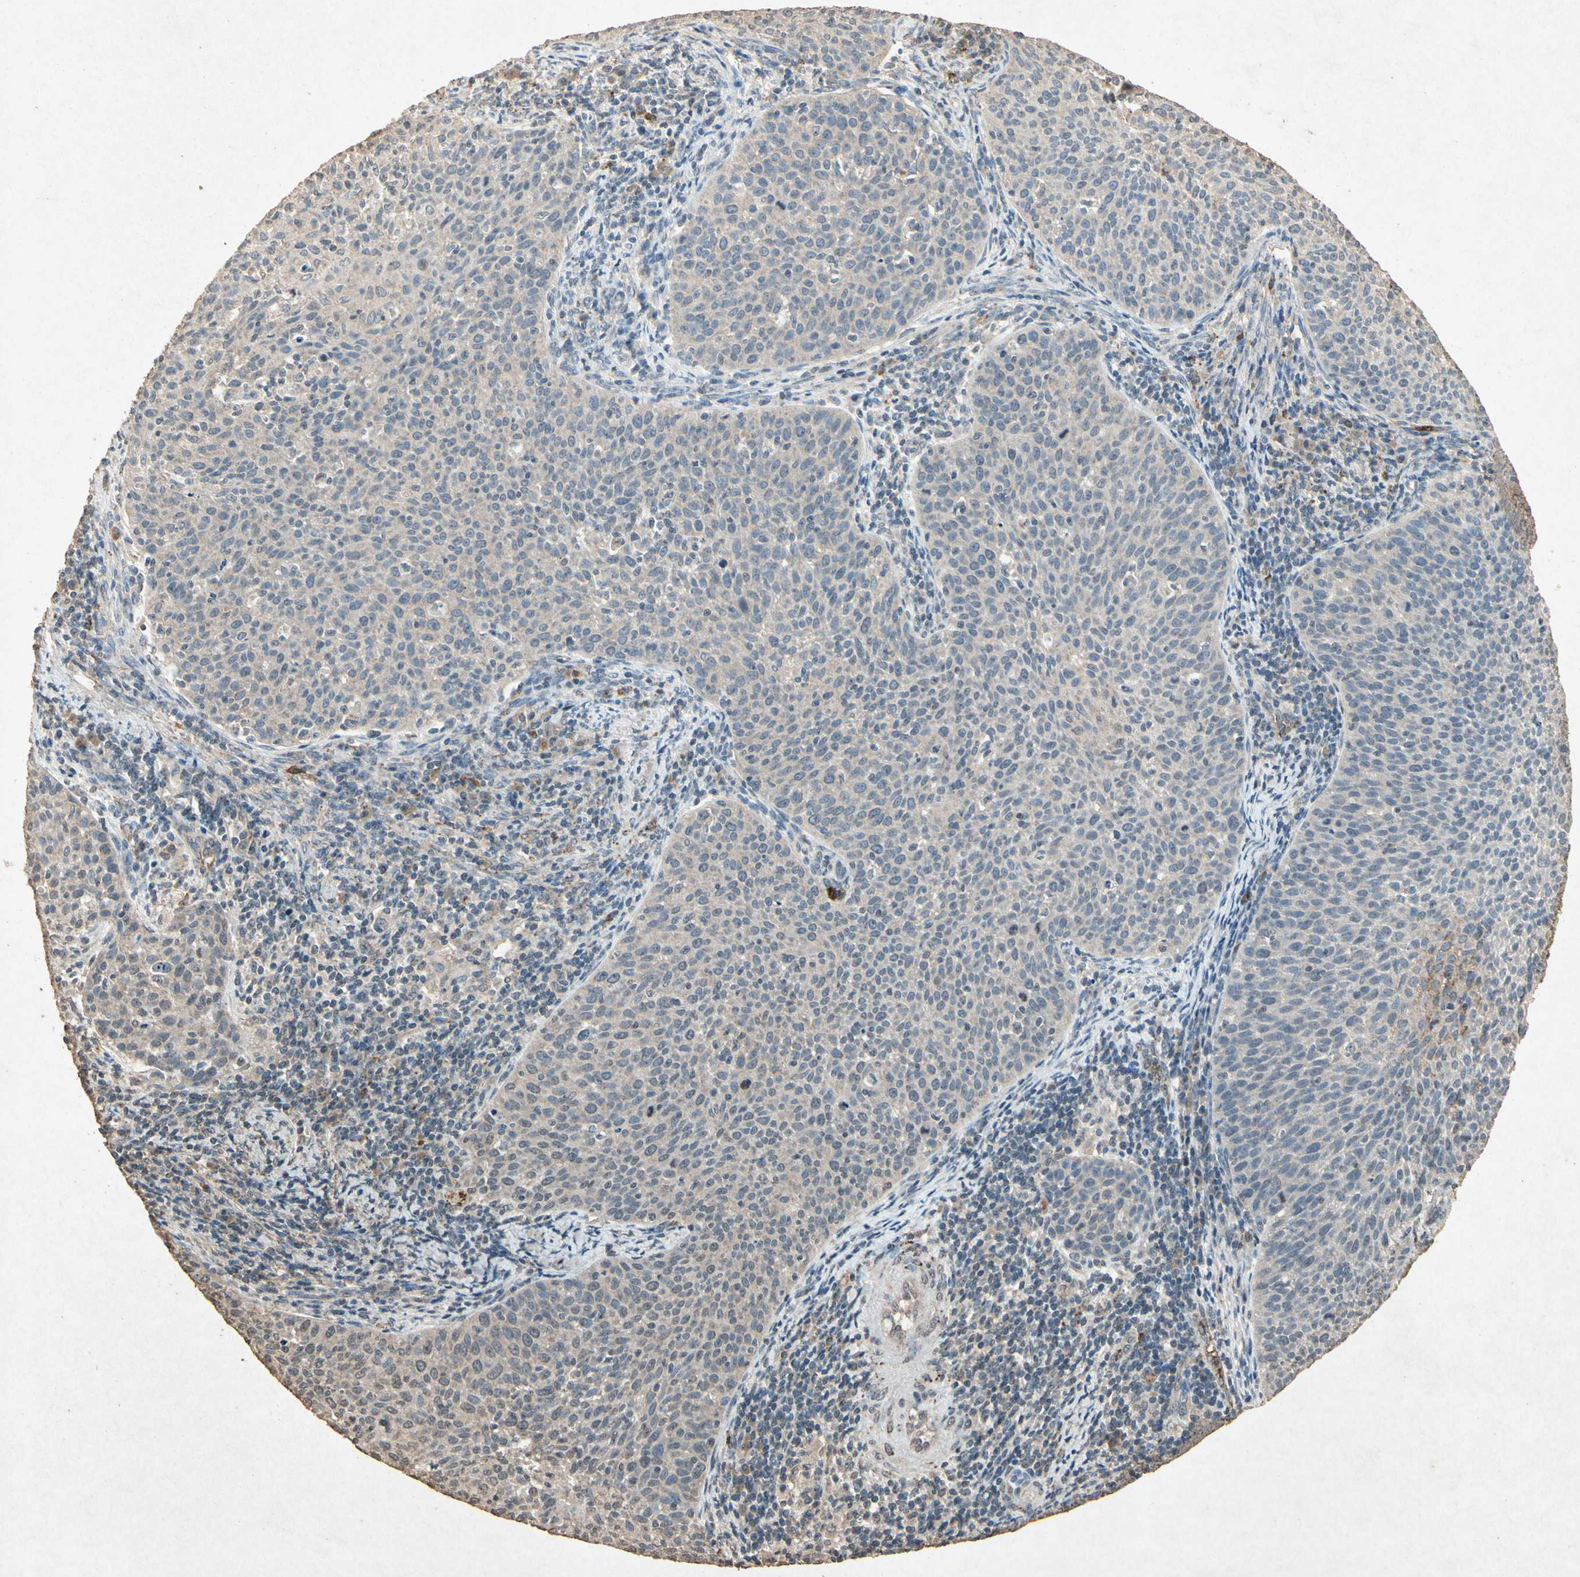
{"staining": {"intensity": "weak", "quantity": ">75%", "location": "cytoplasmic/membranous"}, "tissue": "cervical cancer", "cell_type": "Tumor cells", "image_type": "cancer", "snomed": [{"axis": "morphology", "description": "Squamous cell carcinoma, NOS"}, {"axis": "topography", "description": "Cervix"}], "caption": "A brown stain shows weak cytoplasmic/membranous staining of a protein in human cervical cancer tumor cells. Using DAB (3,3'-diaminobenzidine) (brown) and hematoxylin (blue) stains, captured at high magnification using brightfield microscopy.", "gene": "MSRB1", "patient": {"sex": "female", "age": 38}}